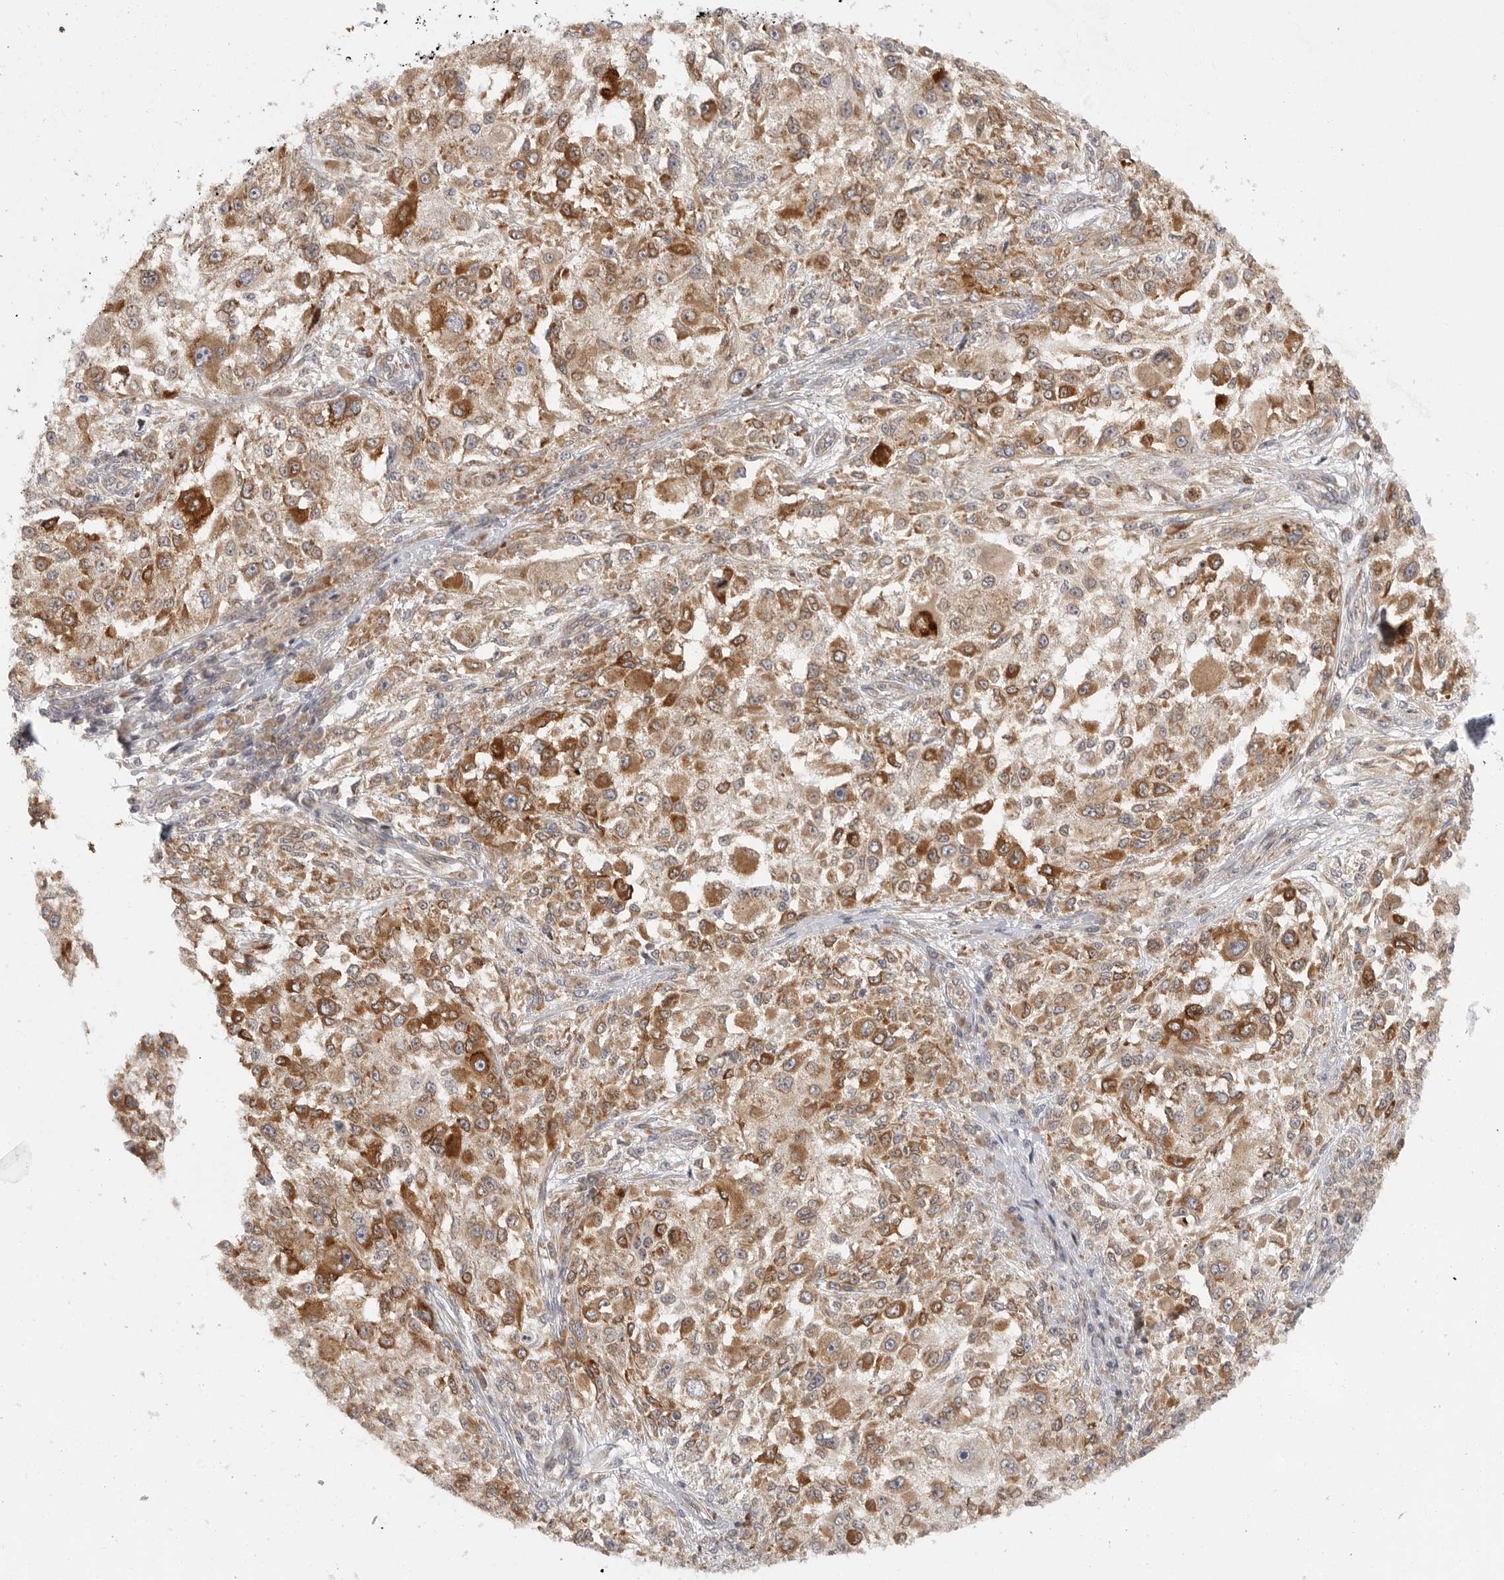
{"staining": {"intensity": "moderate", "quantity": ">75%", "location": "cytoplasmic/membranous"}, "tissue": "melanoma", "cell_type": "Tumor cells", "image_type": "cancer", "snomed": [{"axis": "morphology", "description": "Necrosis, NOS"}, {"axis": "morphology", "description": "Malignant melanoma, NOS"}, {"axis": "topography", "description": "Skin"}], "caption": "Moderate cytoplasmic/membranous positivity is present in approximately >75% of tumor cells in malignant melanoma.", "gene": "CERS2", "patient": {"sex": "female", "age": 87}}